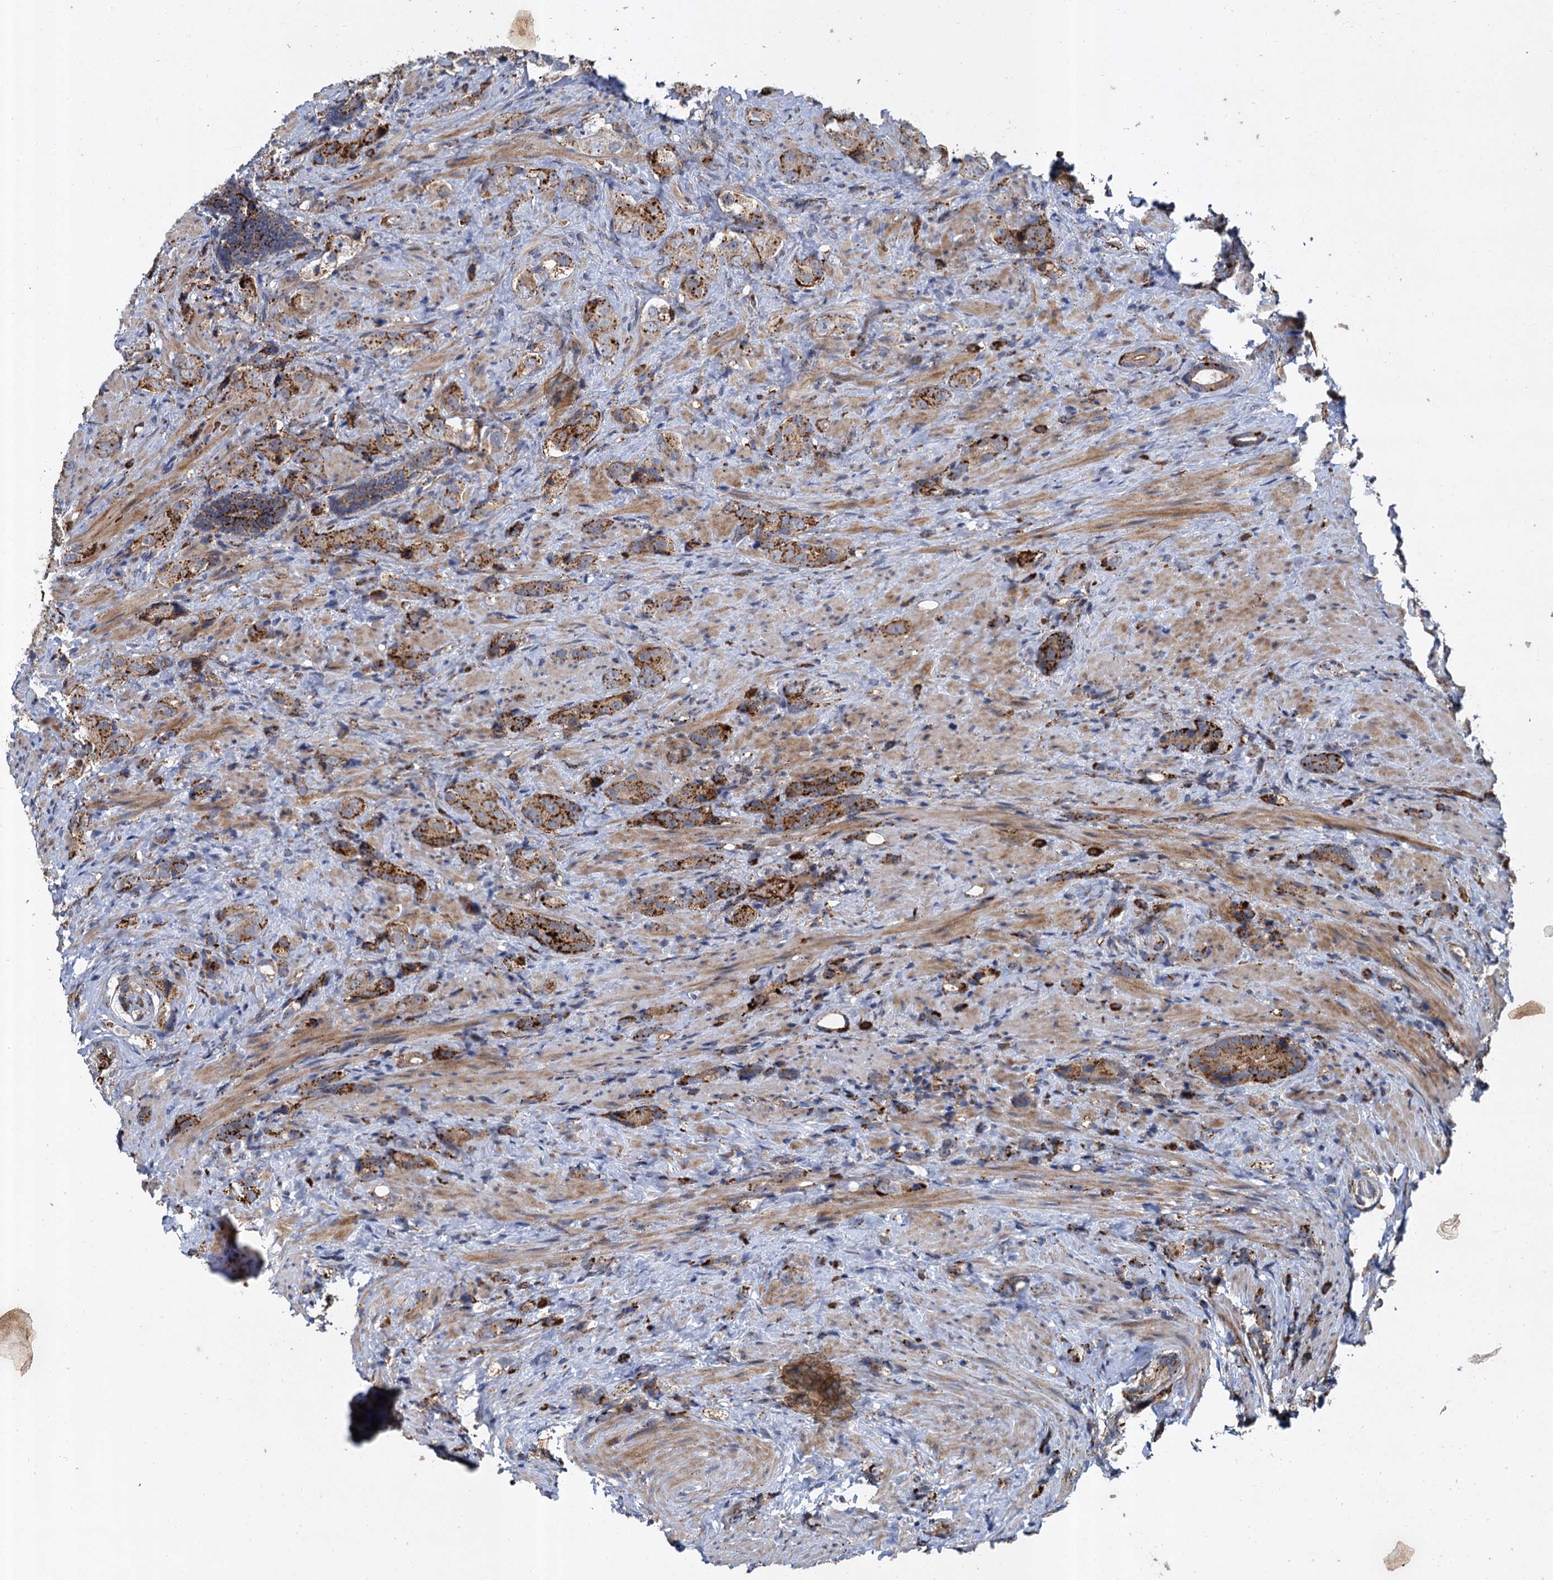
{"staining": {"intensity": "strong", "quantity": ">75%", "location": "cytoplasmic/membranous"}, "tissue": "prostate cancer", "cell_type": "Tumor cells", "image_type": "cancer", "snomed": [{"axis": "morphology", "description": "Adenocarcinoma, High grade"}, {"axis": "topography", "description": "Prostate"}], "caption": "A histopathology image of prostate cancer (high-grade adenocarcinoma) stained for a protein shows strong cytoplasmic/membranous brown staining in tumor cells.", "gene": "GBA1", "patient": {"sex": "male", "age": 63}}